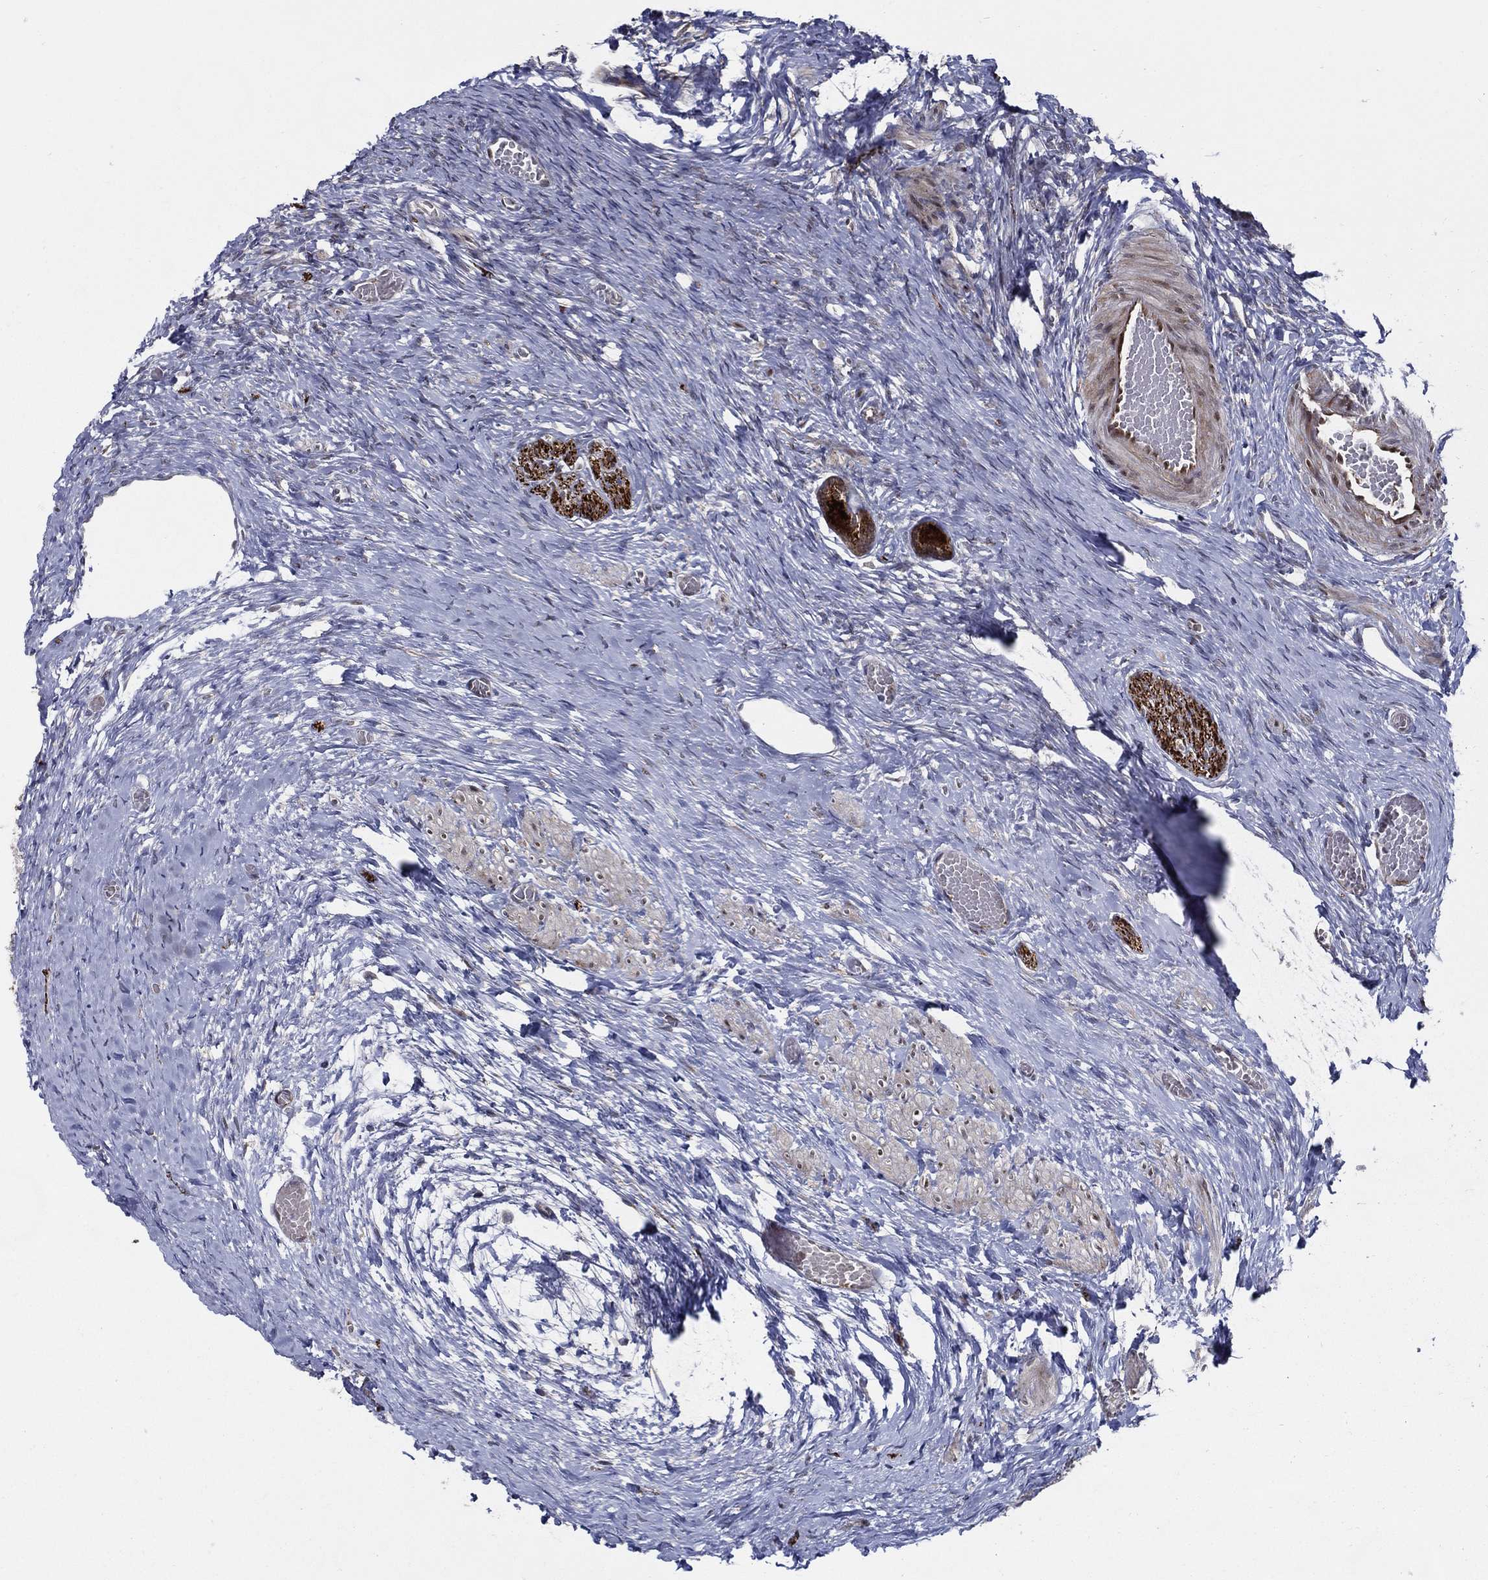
{"staining": {"intensity": "strong", "quantity": ">75%", "location": "cytoplasmic/membranous"}, "tissue": "ovary", "cell_type": "Follicle cells", "image_type": "normal", "snomed": [{"axis": "morphology", "description": "Normal tissue, NOS"}, {"axis": "topography", "description": "Ovary"}], "caption": "Immunohistochemical staining of normal human ovary demonstrates strong cytoplasmic/membranous protein expression in about >75% of follicle cells. The staining is performed using DAB (3,3'-diaminobenzidine) brown chromogen to label protein expression. The nuclei are counter-stained blue using hematoxylin.", "gene": "ARHGAP11A", "patient": {"sex": "female", "age": 27}}